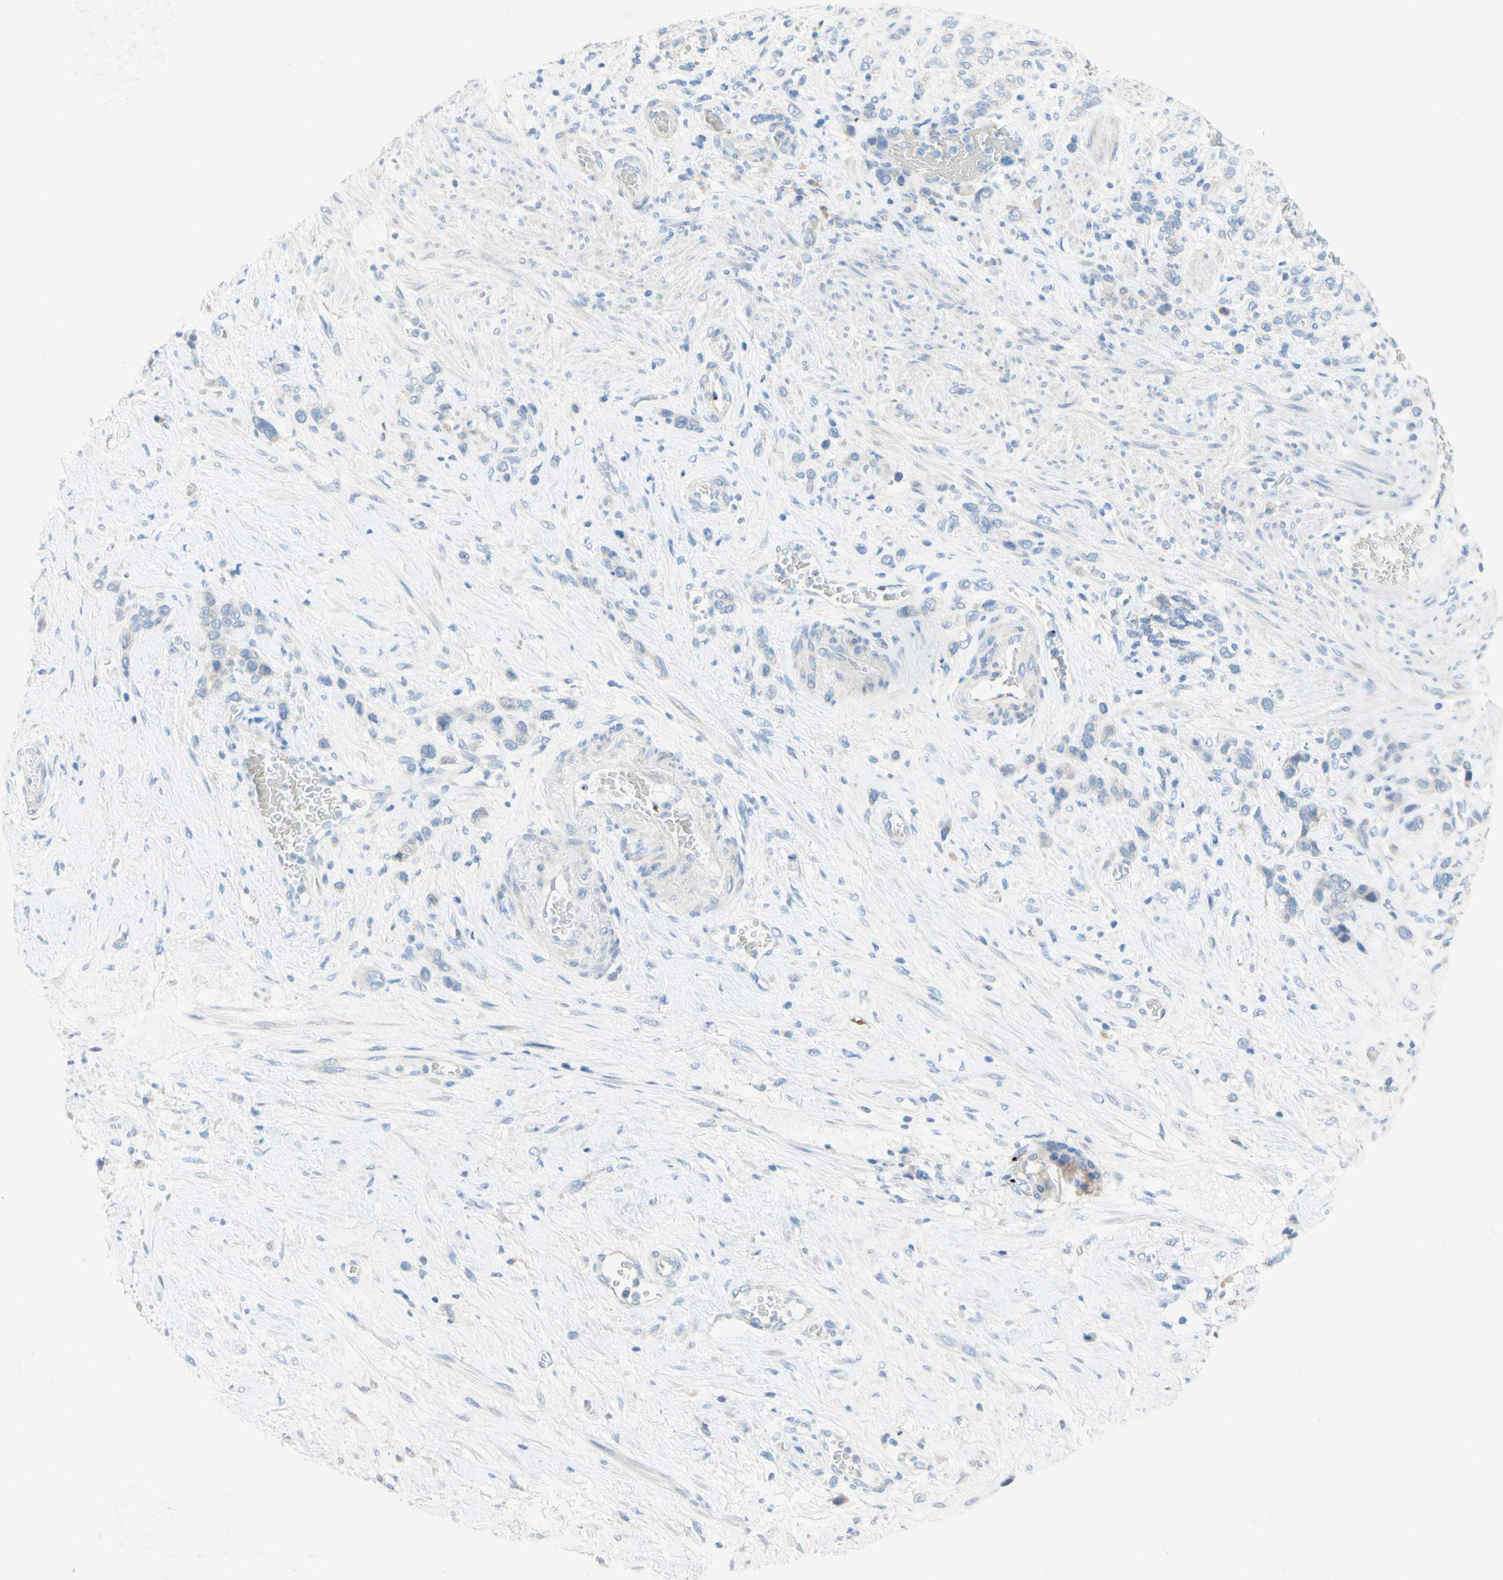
{"staining": {"intensity": "negative", "quantity": "none", "location": "none"}, "tissue": "stomach cancer", "cell_type": "Tumor cells", "image_type": "cancer", "snomed": [{"axis": "morphology", "description": "Adenocarcinoma, NOS"}, {"axis": "morphology", "description": "Adenocarcinoma, High grade"}, {"axis": "topography", "description": "Stomach, upper"}, {"axis": "topography", "description": "Stomach, lower"}], "caption": "A high-resolution histopathology image shows IHC staining of stomach cancer, which reveals no significant staining in tumor cells. Nuclei are stained in blue.", "gene": "ACADL", "patient": {"sex": "female", "age": 65}}